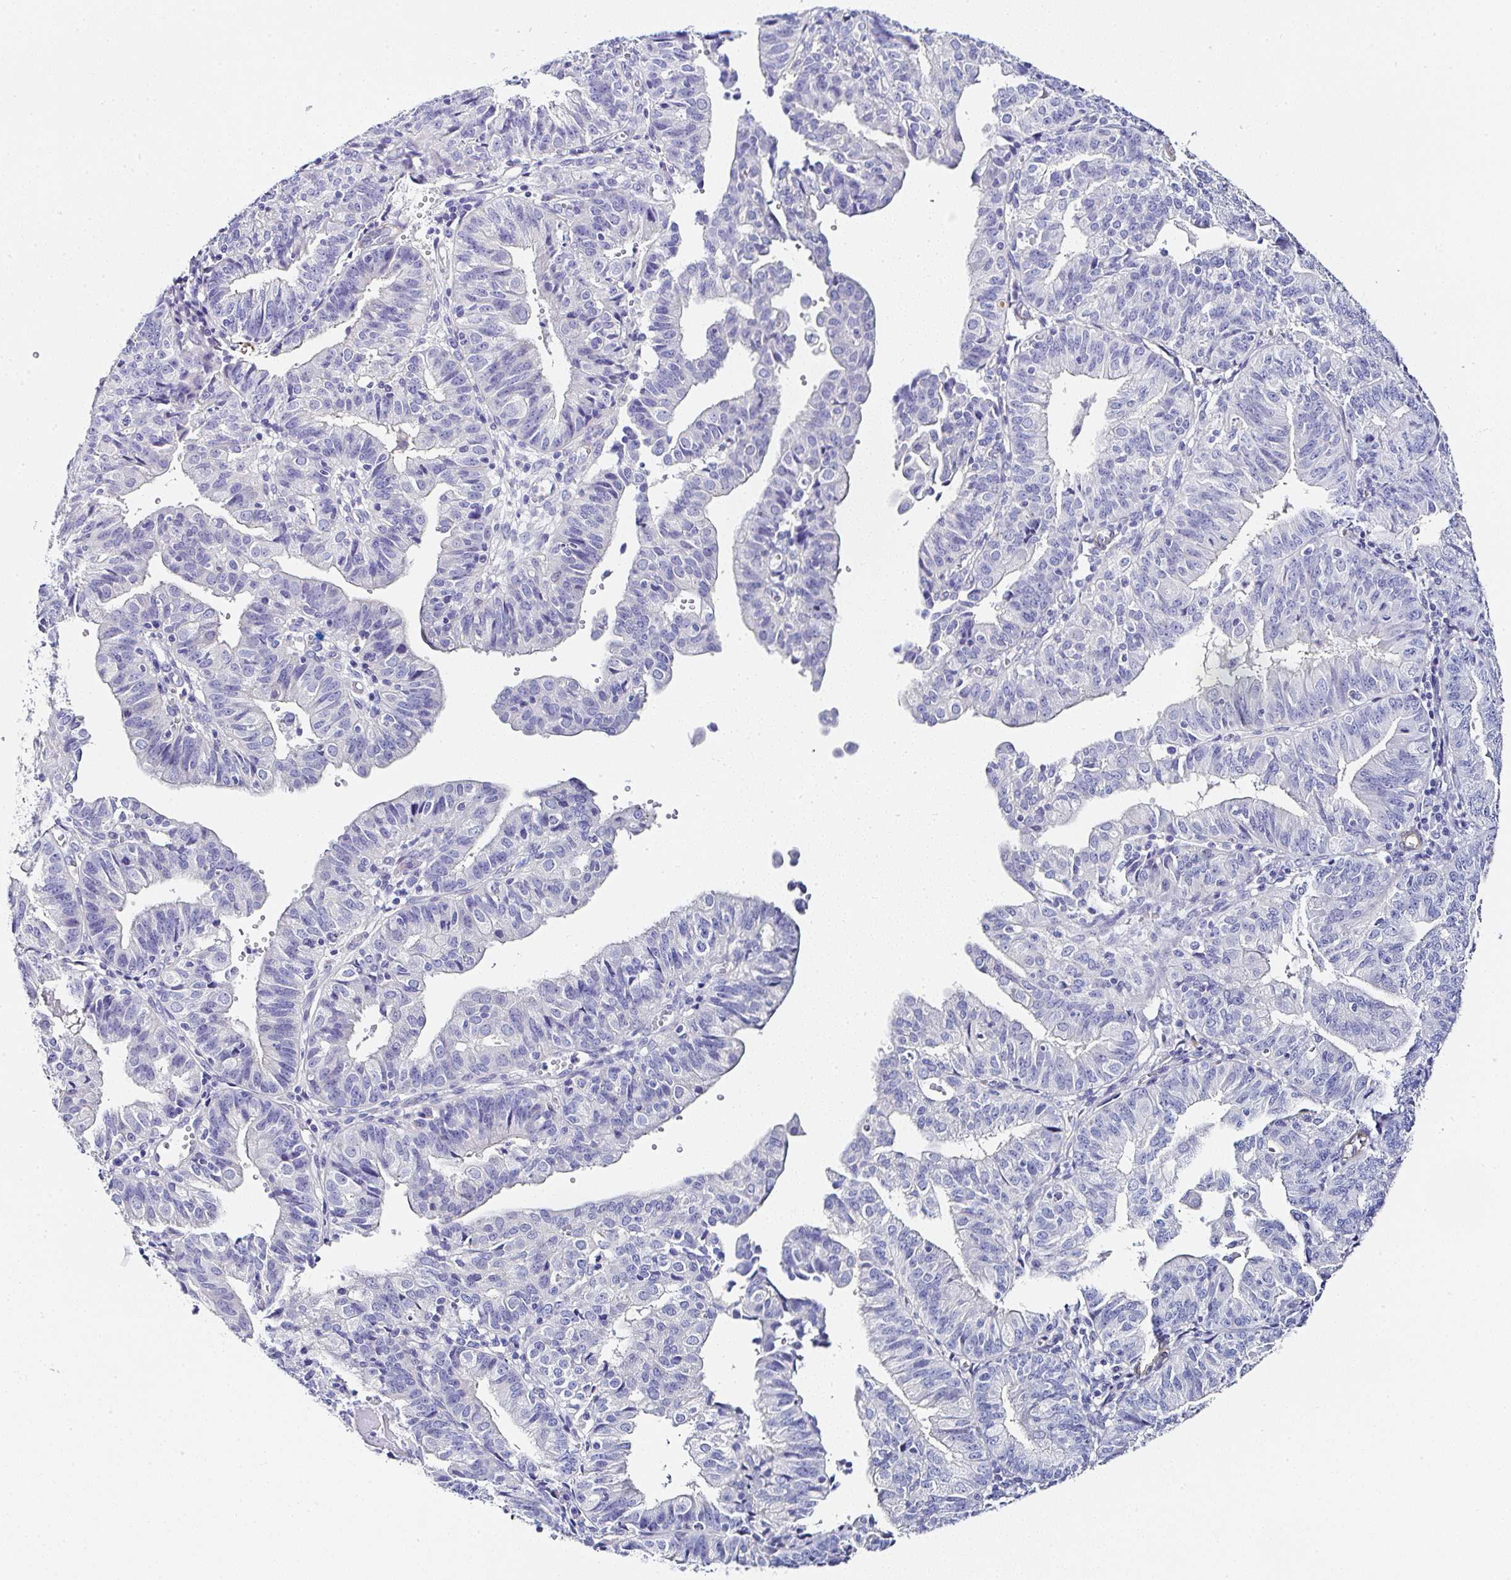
{"staining": {"intensity": "negative", "quantity": "none", "location": "none"}, "tissue": "endometrial cancer", "cell_type": "Tumor cells", "image_type": "cancer", "snomed": [{"axis": "morphology", "description": "Adenocarcinoma, NOS"}, {"axis": "topography", "description": "Endometrium"}], "caption": "Tumor cells are negative for protein expression in human endometrial adenocarcinoma.", "gene": "PPFIA4", "patient": {"sex": "female", "age": 56}}